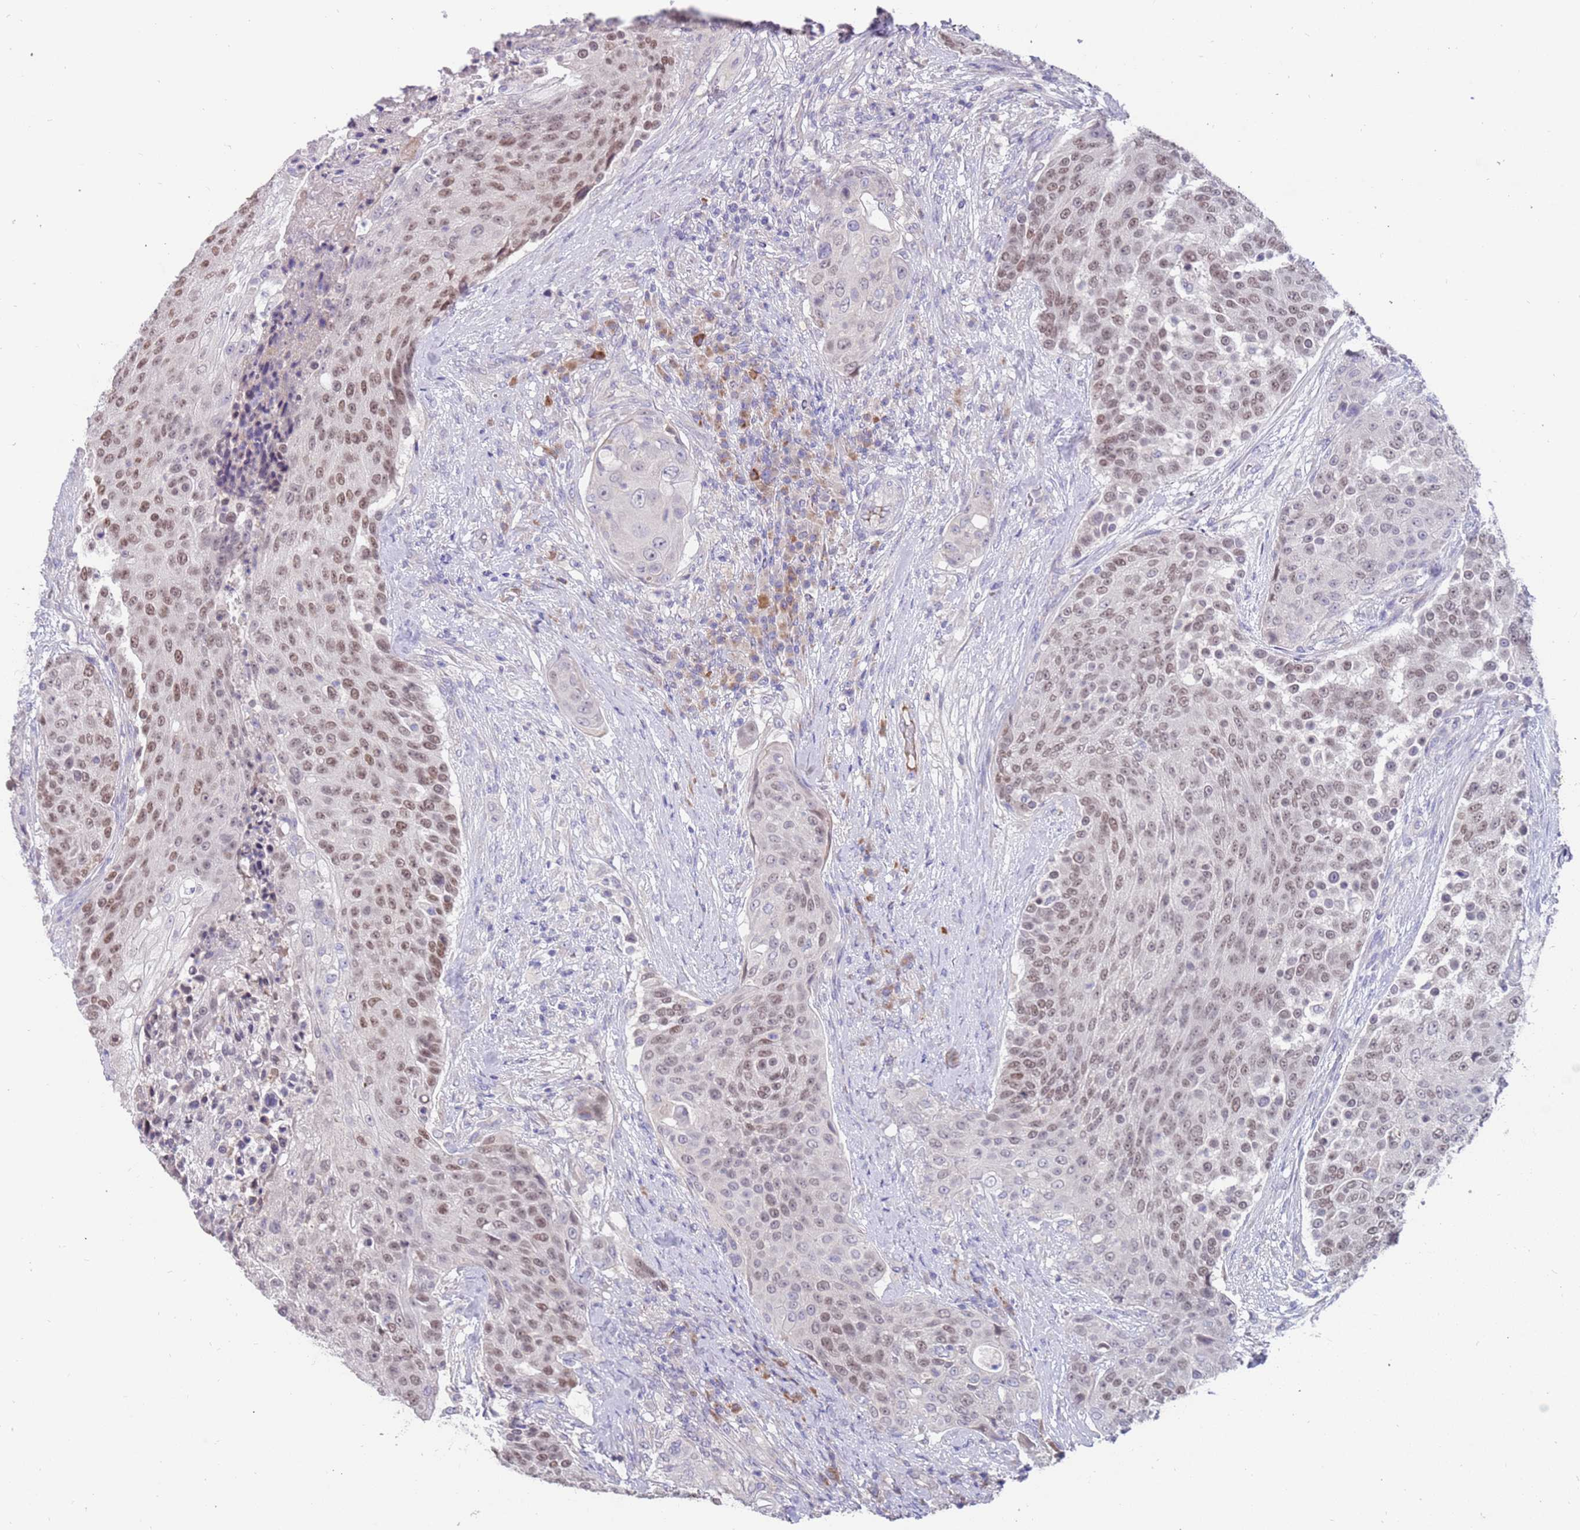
{"staining": {"intensity": "weak", "quantity": "25%-75%", "location": "nuclear"}, "tissue": "urothelial cancer", "cell_type": "Tumor cells", "image_type": "cancer", "snomed": [{"axis": "morphology", "description": "Urothelial carcinoma, High grade"}, {"axis": "topography", "description": "Urinary bladder"}], "caption": "High-grade urothelial carcinoma tissue reveals weak nuclear positivity in about 25%-75% of tumor cells", "gene": "ZNF746", "patient": {"sex": "female", "age": 63}}